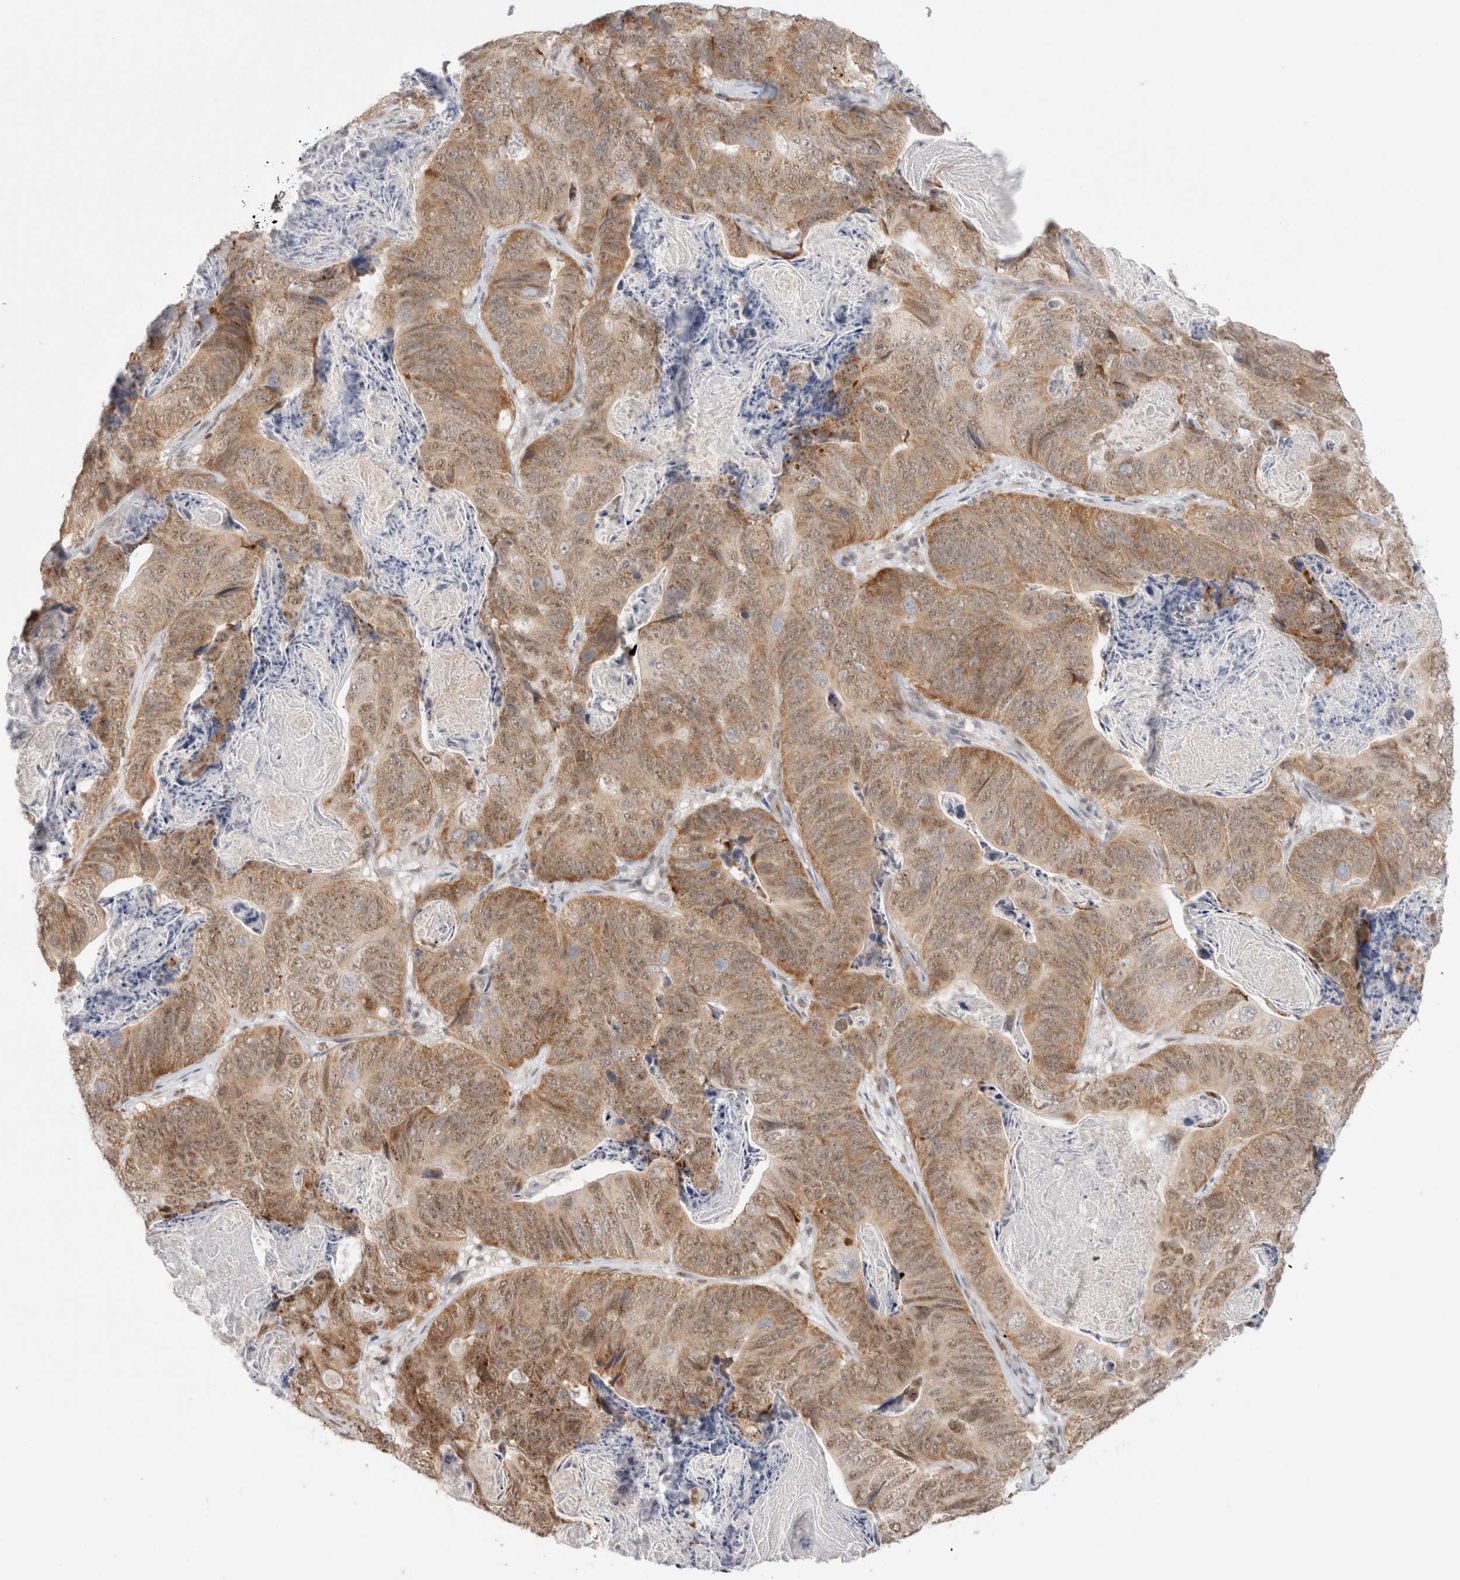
{"staining": {"intensity": "moderate", "quantity": ">75%", "location": "cytoplasmic/membranous,nuclear"}, "tissue": "stomach cancer", "cell_type": "Tumor cells", "image_type": "cancer", "snomed": [{"axis": "morphology", "description": "Normal tissue, NOS"}, {"axis": "morphology", "description": "Adenocarcinoma, NOS"}, {"axis": "topography", "description": "Stomach"}], "caption": "High-magnification brightfield microscopy of stomach cancer stained with DAB (3,3'-diaminobenzidine) (brown) and counterstained with hematoxylin (blue). tumor cells exhibit moderate cytoplasmic/membranous and nuclear expression is identified in about>75% of cells. Using DAB (3,3'-diaminobenzidine) (brown) and hematoxylin (blue) stains, captured at high magnification using brightfield microscopy.", "gene": "TRMT12", "patient": {"sex": "female", "age": 89}}